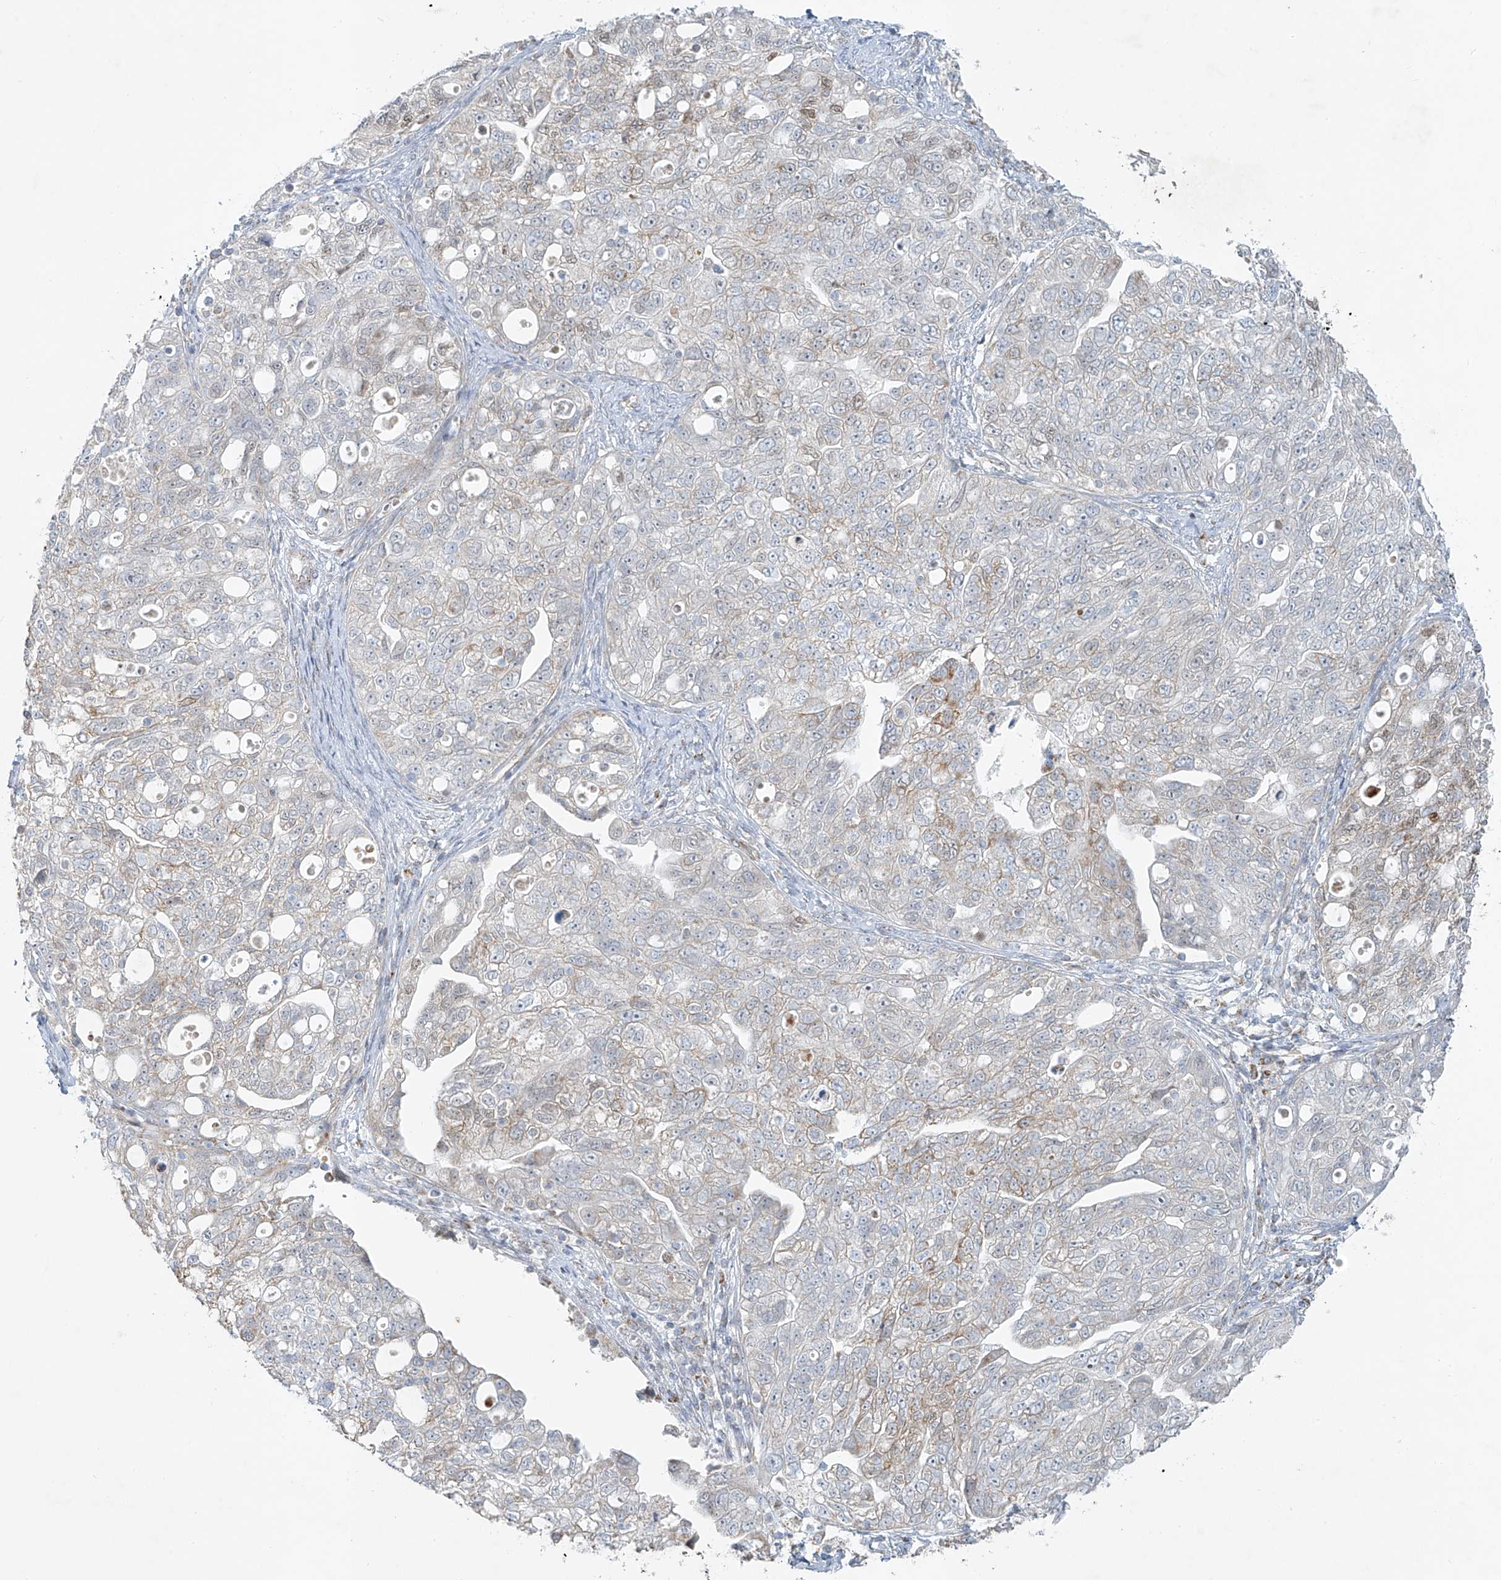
{"staining": {"intensity": "weak", "quantity": "25%-75%", "location": "cytoplasmic/membranous"}, "tissue": "ovarian cancer", "cell_type": "Tumor cells", "image_type": "cancer", "snomed": [{"axis": "morphology", "description": "Carcinoma, NOS"}, {"axis": "morphology", "description": "Cystadenocarcinoma, serous, NOS"}, {"axis": "topography", "description": "Ovary"}], "caption": "Tumor cells exhibit low levels of weak cytoplasmic/membranous positivity in approximately 25%-75% of cells in human ovarian cancer.", "gene": "SMDT1", "patient": {"sex": "female", "age": 69}}